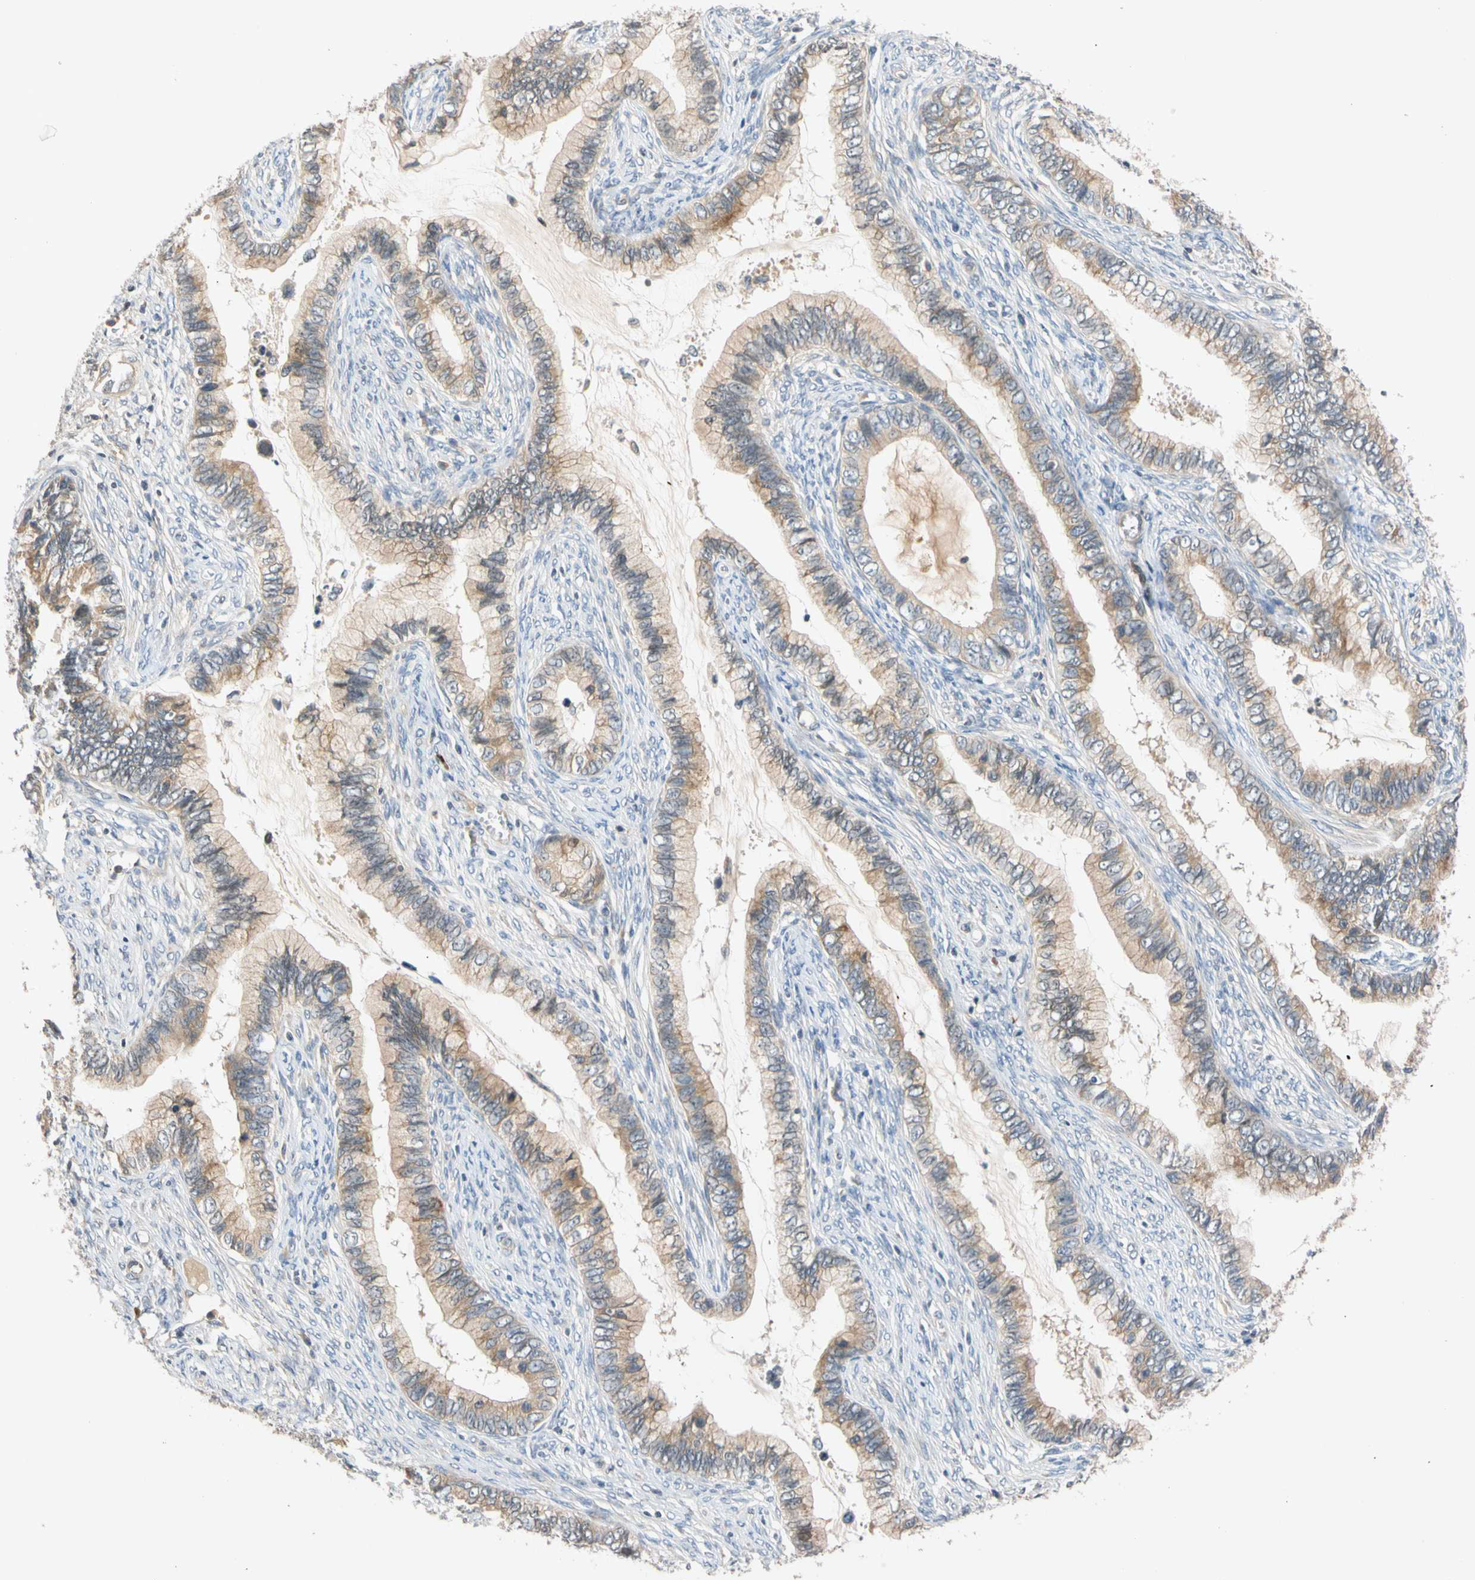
{"staining": {"intensity": "weak", "quantity": ">75%", "location": "cytoplasmic/membranous"}, "tissue": "cervical cancer", "cell_type": "Tumor cells", "image_type": "cancer", "snomed": [{"axis": "morphology", "description": "Adenocarcinoma, NOS"}, {"axis": "topography", "description": "Cervix"}], "caption": "Immunohistochemical staining of adenocarcinoma (cervical) demonstrates low levels of weak cytoplasmic/membranous staining in approximately >75% of tumor cells. Using DAB (3,3'-diaminobenzidine) (brown) and hematoxylin (blue) stains, captured at high magnification using brightfield microscopy.", "gene": "CNST", "patient": {"sex": "female", "age": 44}}